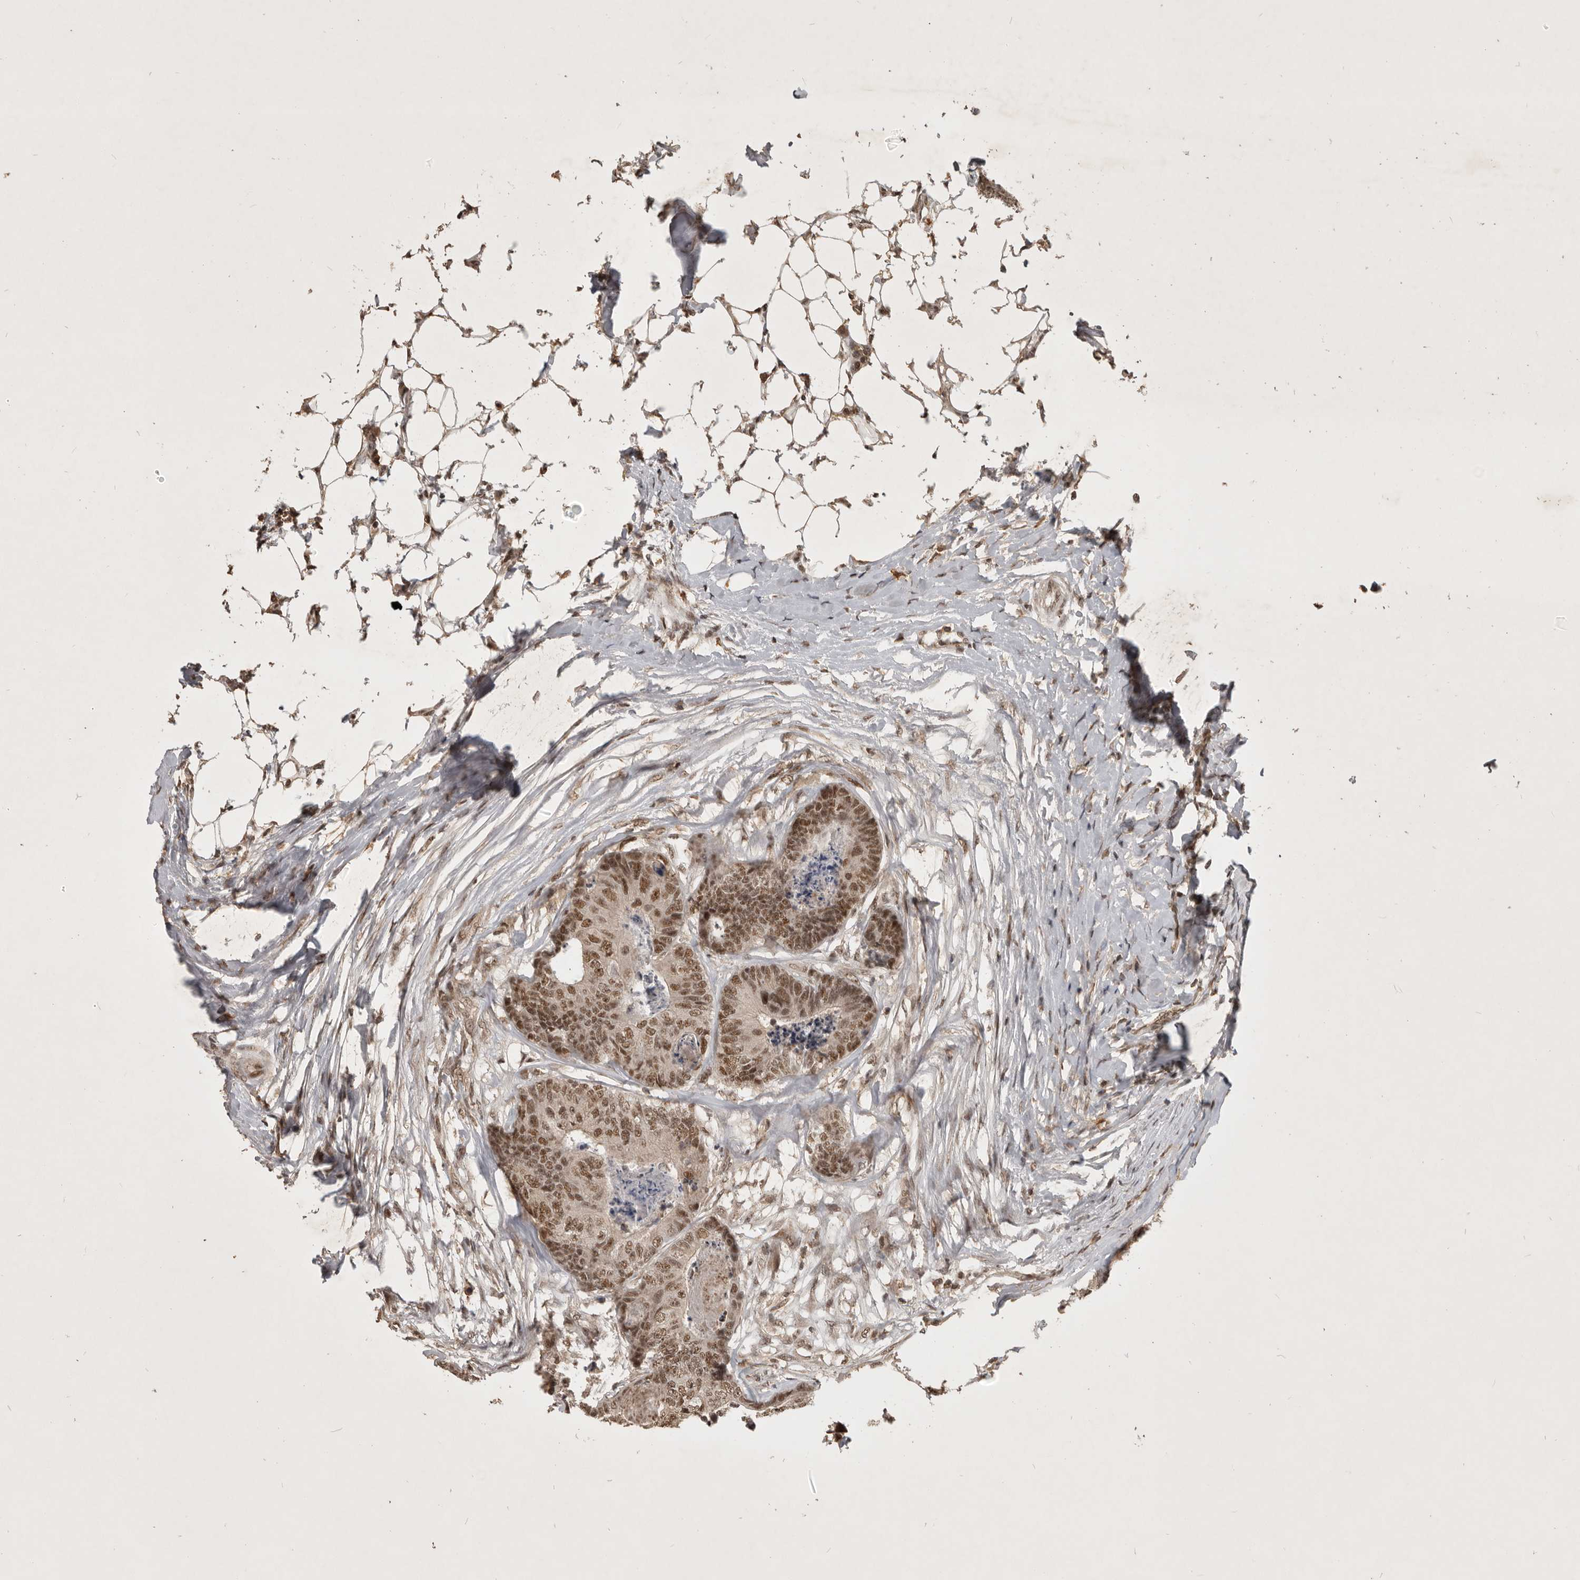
{"staining": {"intensity": "moderate", "quantity": ">75%", "location": "nuclear"}, "tissue": "colorectal cancer", "cell_type": "Tumor cells", "image_type": "cancer", "snomed": [{"axis": "morphology", "description": "Adenocarcinoma, NOS"}, {"axis": "topography", "description": "Colon"}], "caption": "There is medium levels of moderate nuclear positivity in tumor cells of colorectal adenocarcinoma, as demonstrated by immunohistochemical staining (brown color).", "gene": "CBLL1", "patient": {"sex": "female", "age": 67}}